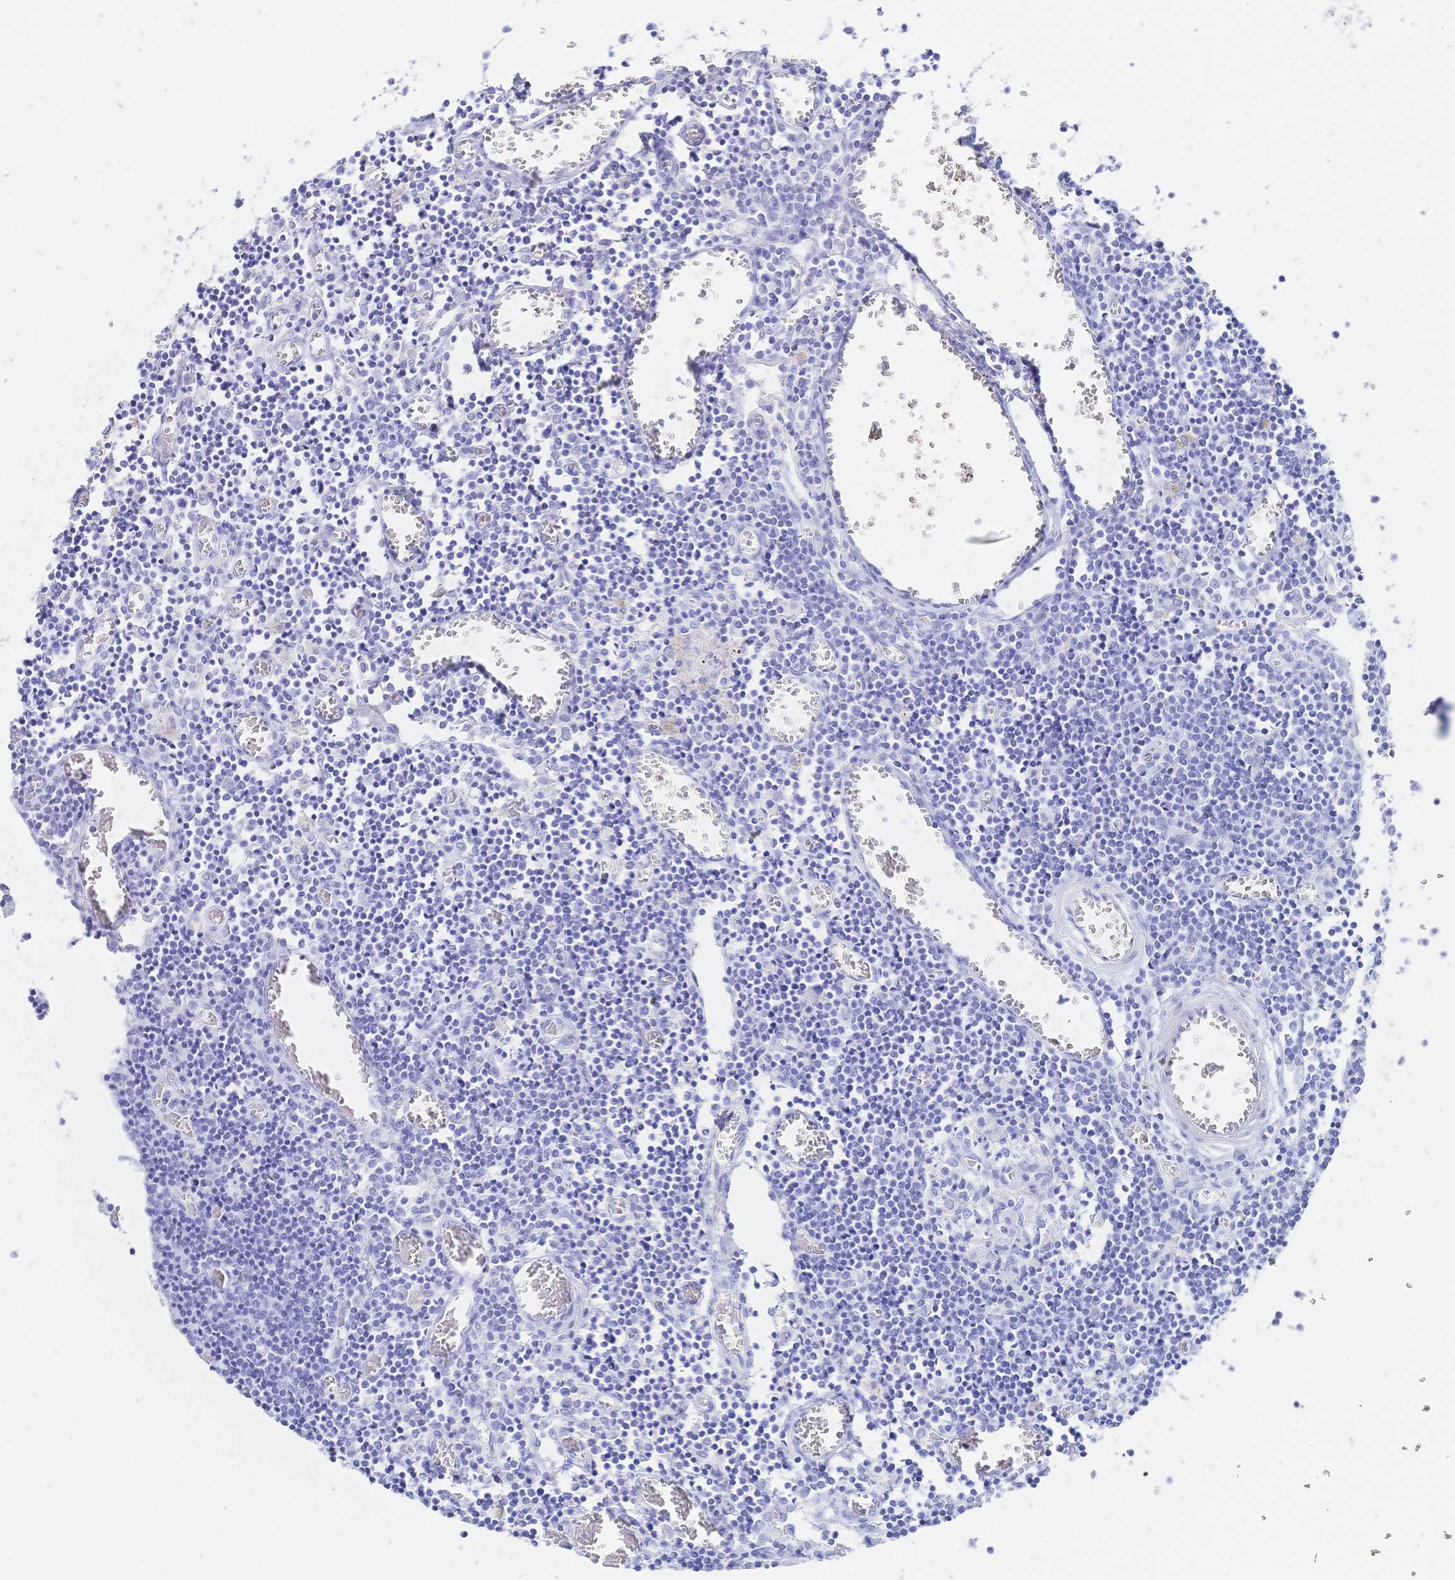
{"staining": {"intensity": "negative", "quantity": "none", "location": "none"}, "tissue": "lymph node", "cell_type": "Germinal center cells", "image_type": "normal", "snomed": [{"axis": "morphology", "description": "Normal tissue, NOS"}, {"axis": "topography", "description": "Lymph node"}], "caption": "The photomicrograph demonstrates no significant staining in germinal center cells of lymph node.", "gene": "UMOD", "patient": {"sex": "male", "age": 66}}